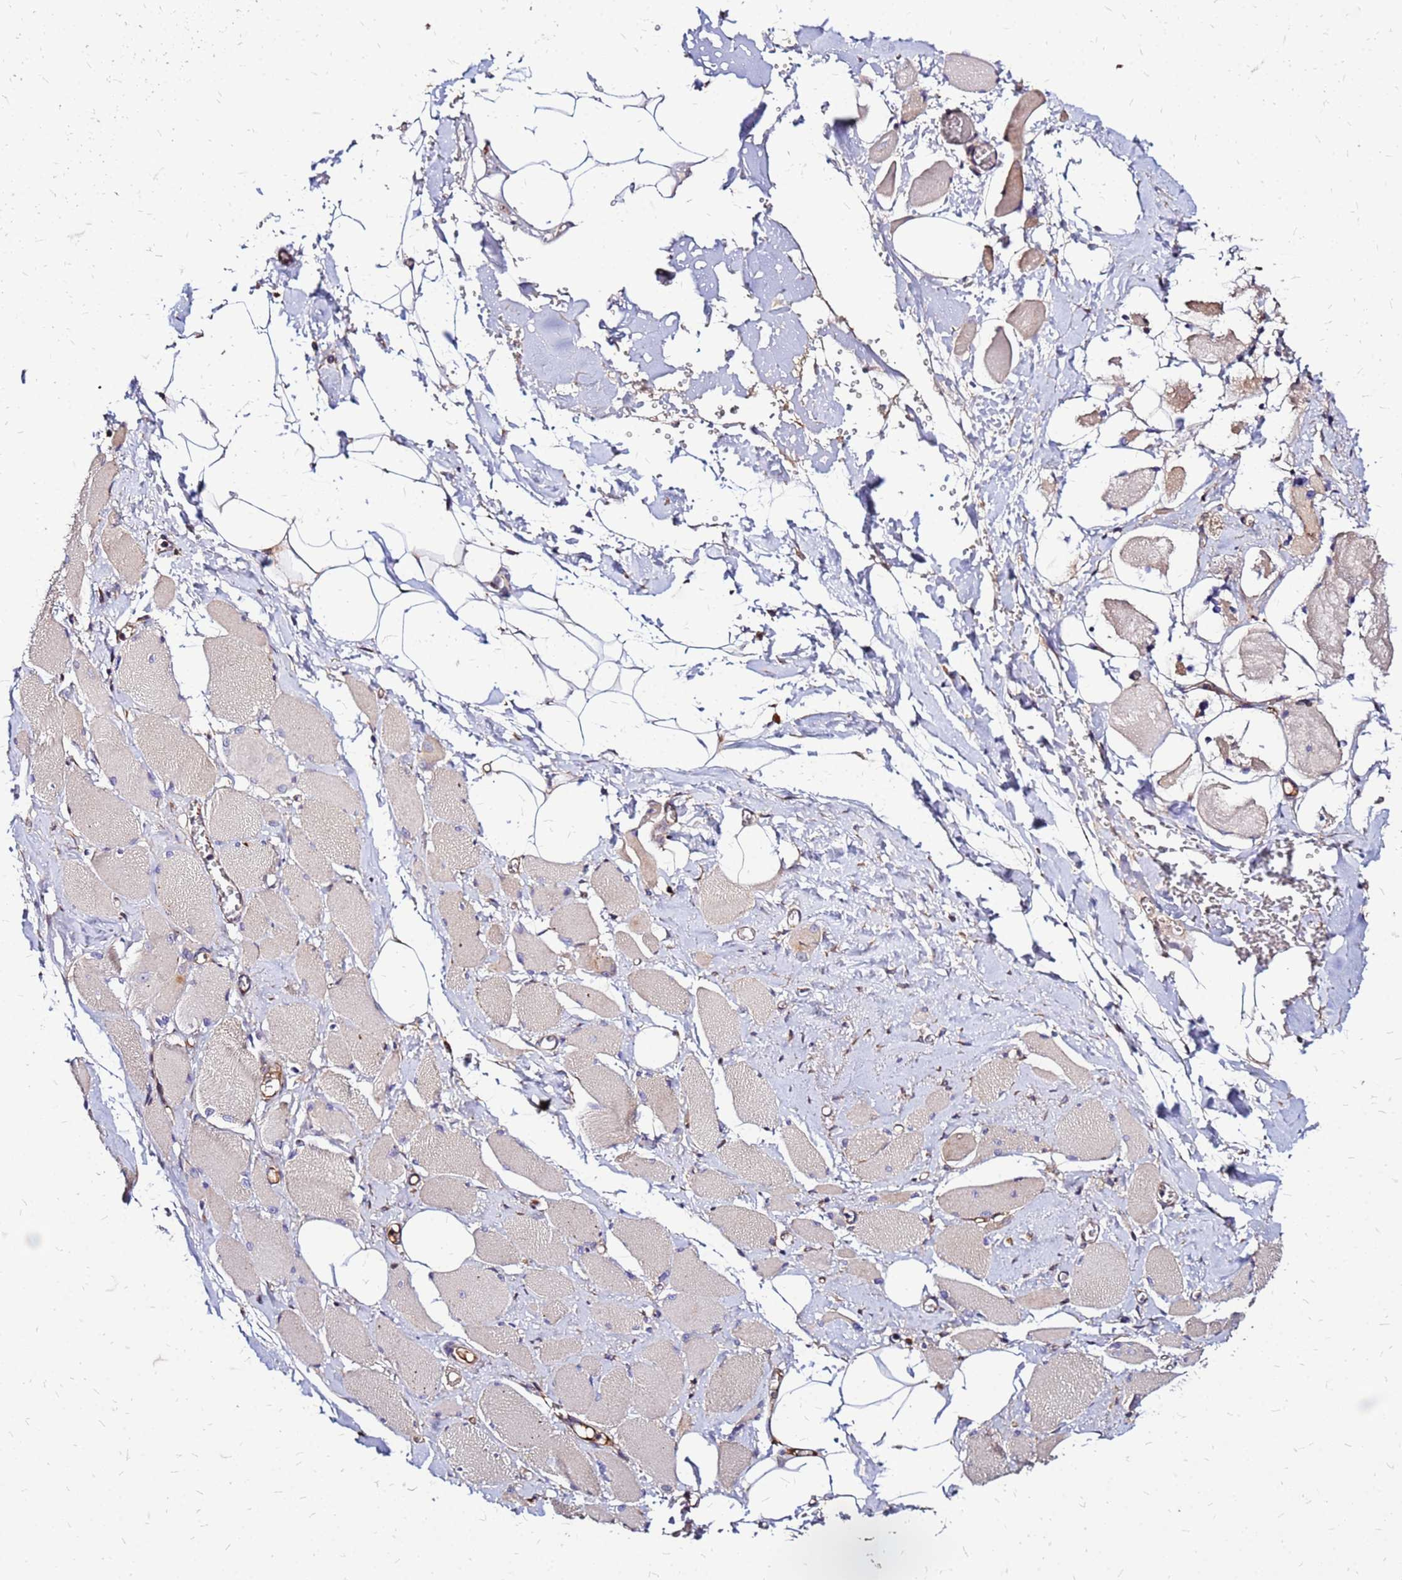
{"staining": {"intensity": "negative", "quantity": "none", "location": "none"}, "tissue": "skeletal muscle", "cell_type": "Myocytes", "image_type": "normal", "snomed": [{"axis": "morphology", "description": "Normal tissue, NOS"}, {"axis": "morphology", "description": "Basal cell carcinoma"}, {"axis": "topography", "description": "Skeletal muscle"}], "caption": "The photomicrograph shows no staining of myocytes in benign skeletal muscle.", "gene": "VMO1", "patient": {"sex": "female", "age": 64}}